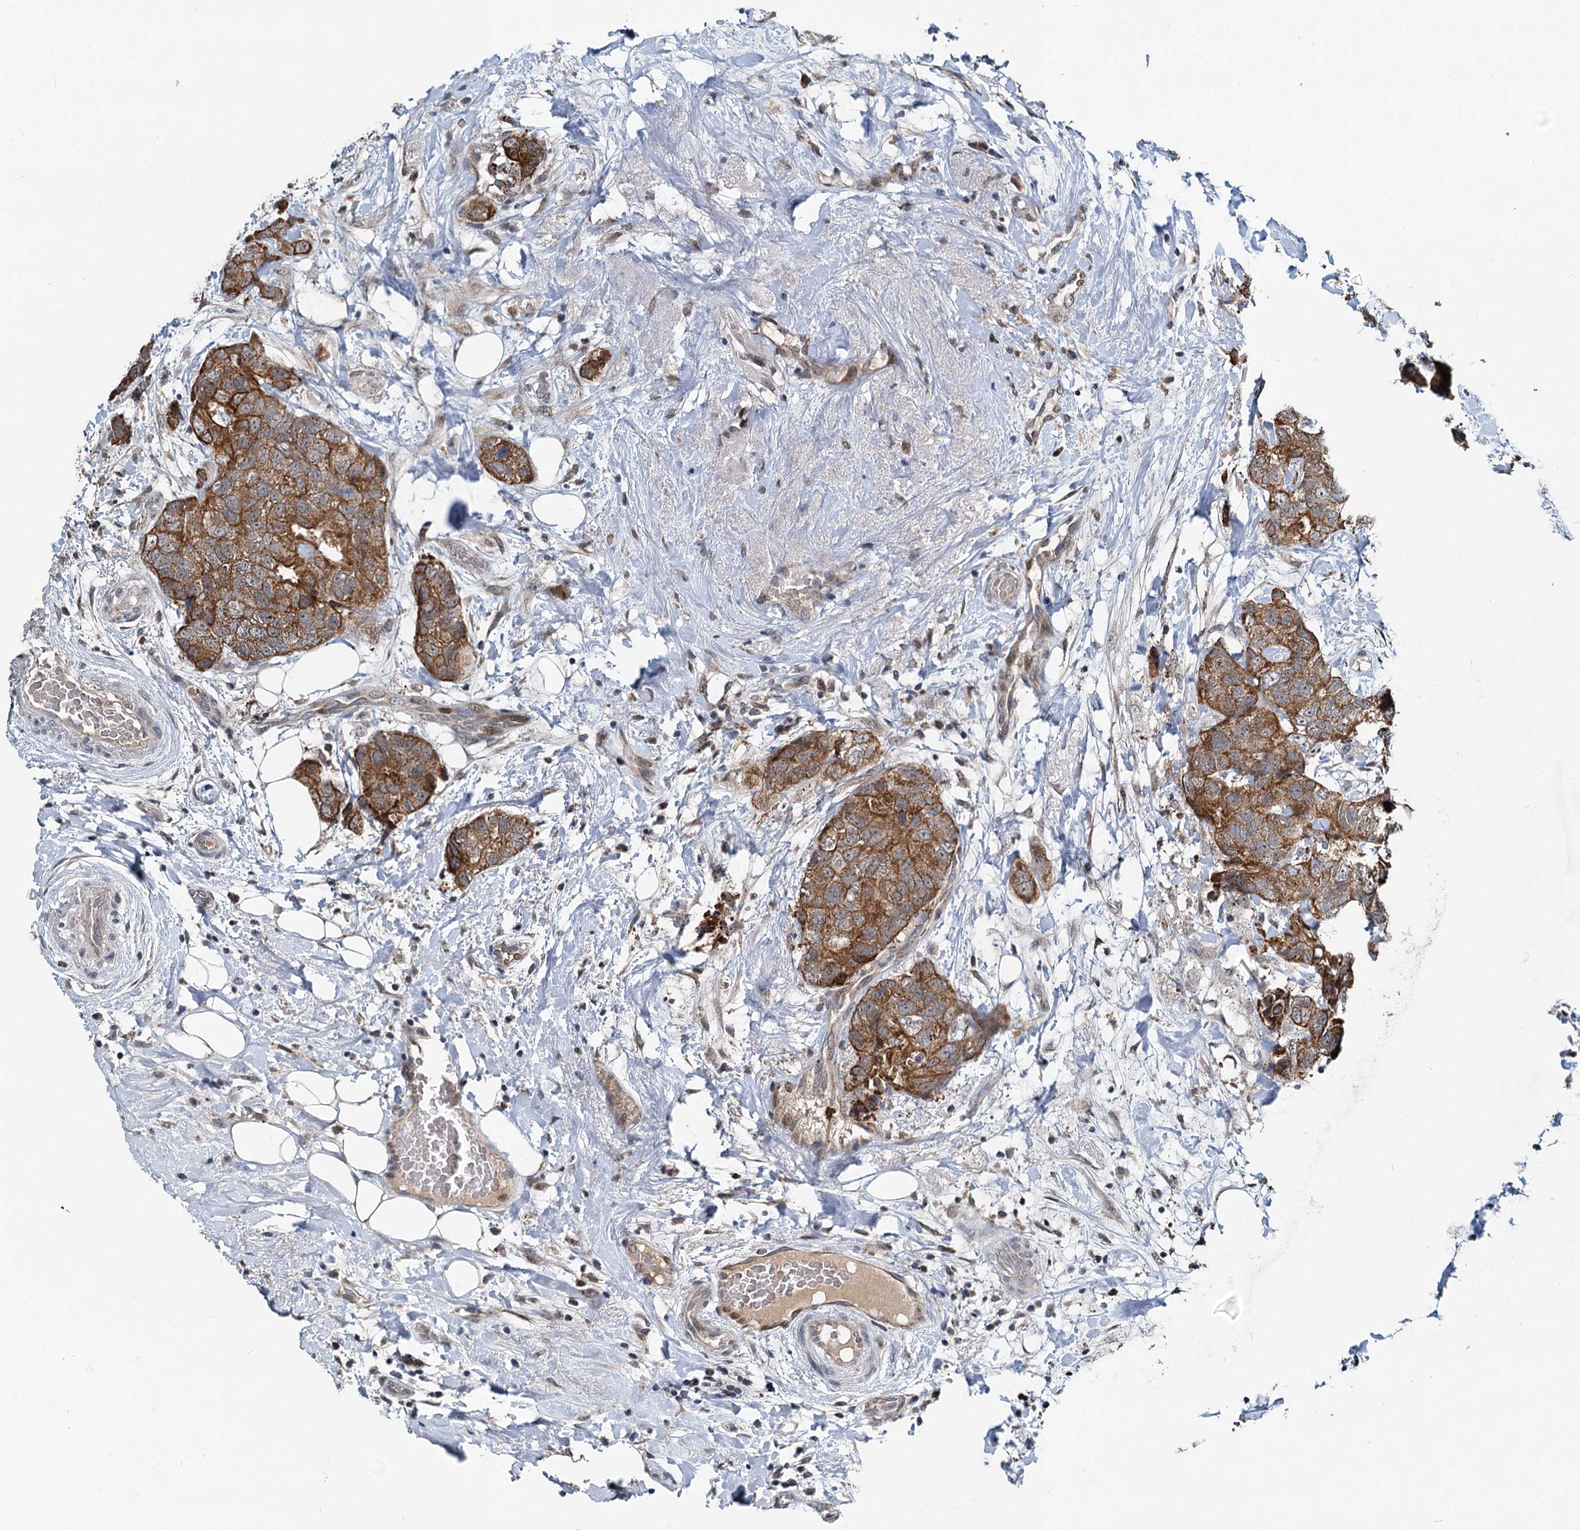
{"staining": {"intensity": "strong", "quantity": ">75%", "location": "cytoplasmic/membranous"}, "tissue": "breast cancer", "cell_type": "Tumor cells", "image_type": "cancer", "snomed": [{"axis": "morphology", "description": "Duct carcinoma"}, {"axis": "topography", "description": "Breast"}], "caption": "Breast cancer (intraductal carcinoma) stained with IHC reveals strong cytoplasmic/membranous expression in approximately >75% of tumor cells. (brown staining indicates protein expression, while blue staining denotes nuclei).", "gene": "RITA1", "patient": {"sex": "female", "age": 62}}